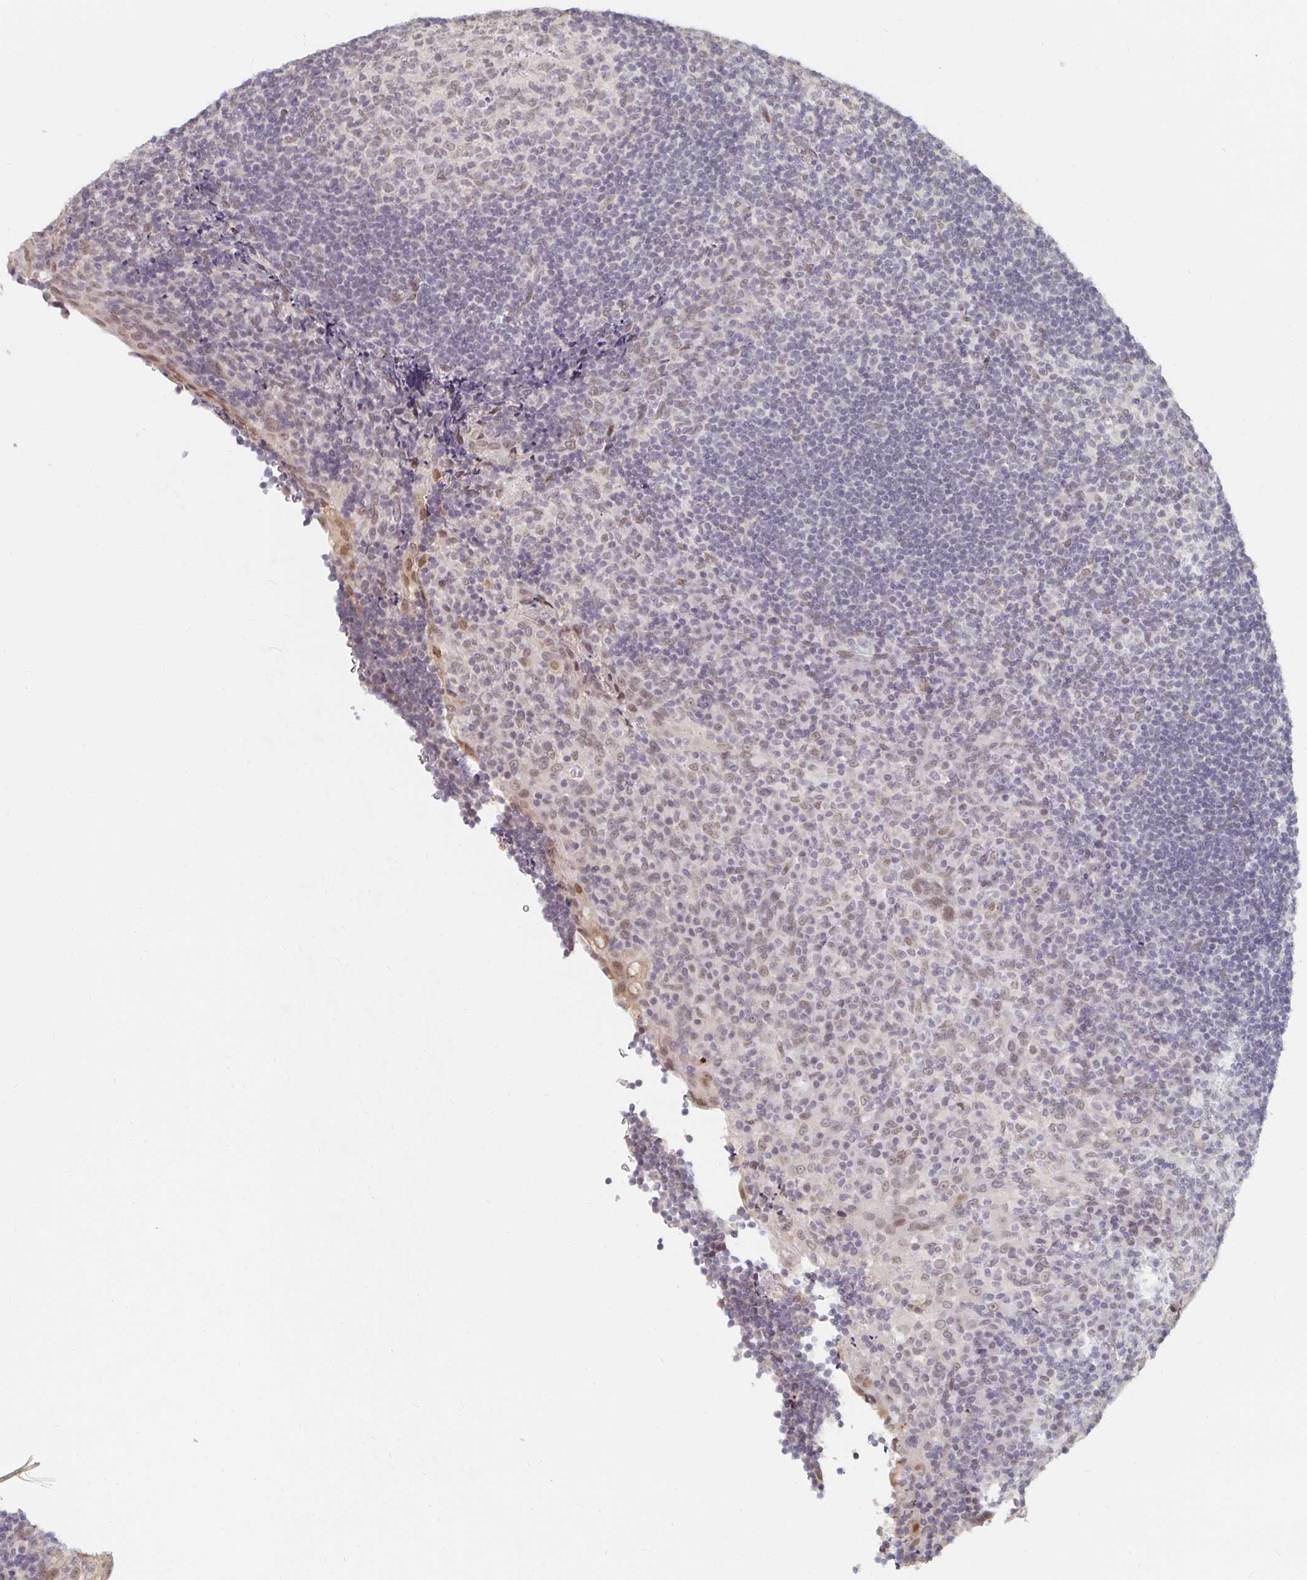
{"staining": {"intensity": "negative", "quantity": "none", "location": "none"}, "tissue": "tonsil", "cell_type": "Germinal center cells", "image_type": "normal", "snomed": [{"axis": "morphology", "description": "Normal tissue, NOS"}, {"axis": "topography", "description": "Tonsil"}], "caption": "Immunohistochemistry histopathology image of normal tonsil stained for a protein (brown), which reveals no positivity in germinal center cells.", "gene": "CHD2", "patient": {"sex": "male", "age": 17}}